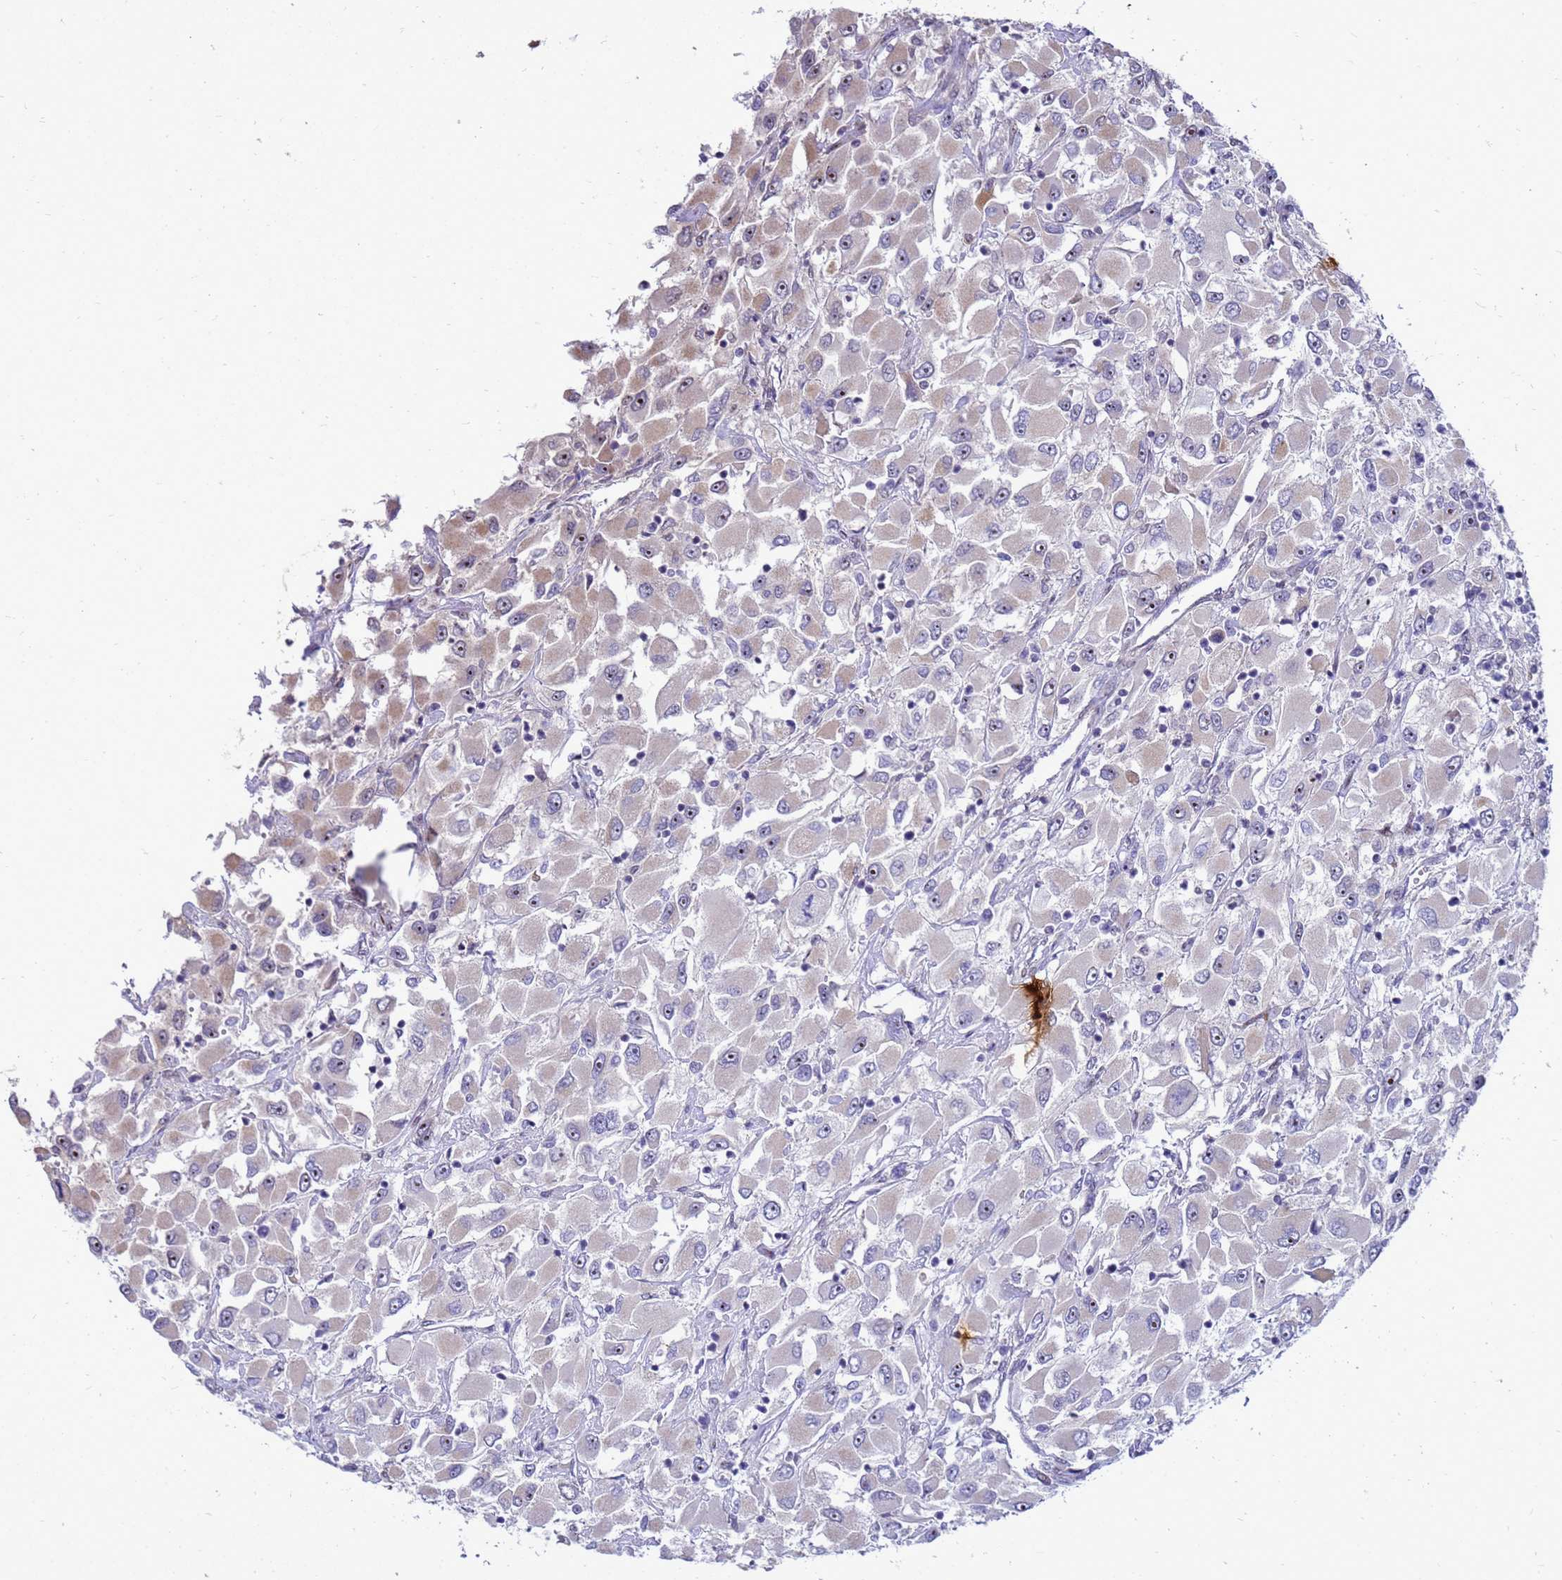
{"staining": {"intensity": "weak", "quantity": "<25%", "location": "cytoplasmic/membranous"}, "tissue": "renal cancer", "cell_type": "Tumor cells", "image_type": "cancer", "snomed": [{"axis": "morphology", "description": "Adenocarcinoma, NOS"}, {"axis": "topography", "description": "Kidney"}], "caption": "High magnification brightfield microscopy of renal adenocarcinoma stained with DAB (brown) and counterstained with hematoxylin (blue): tumor cells show no significant staining.", "gene": "RSPO1", "patient": {"sex": "female", "age": 52}}